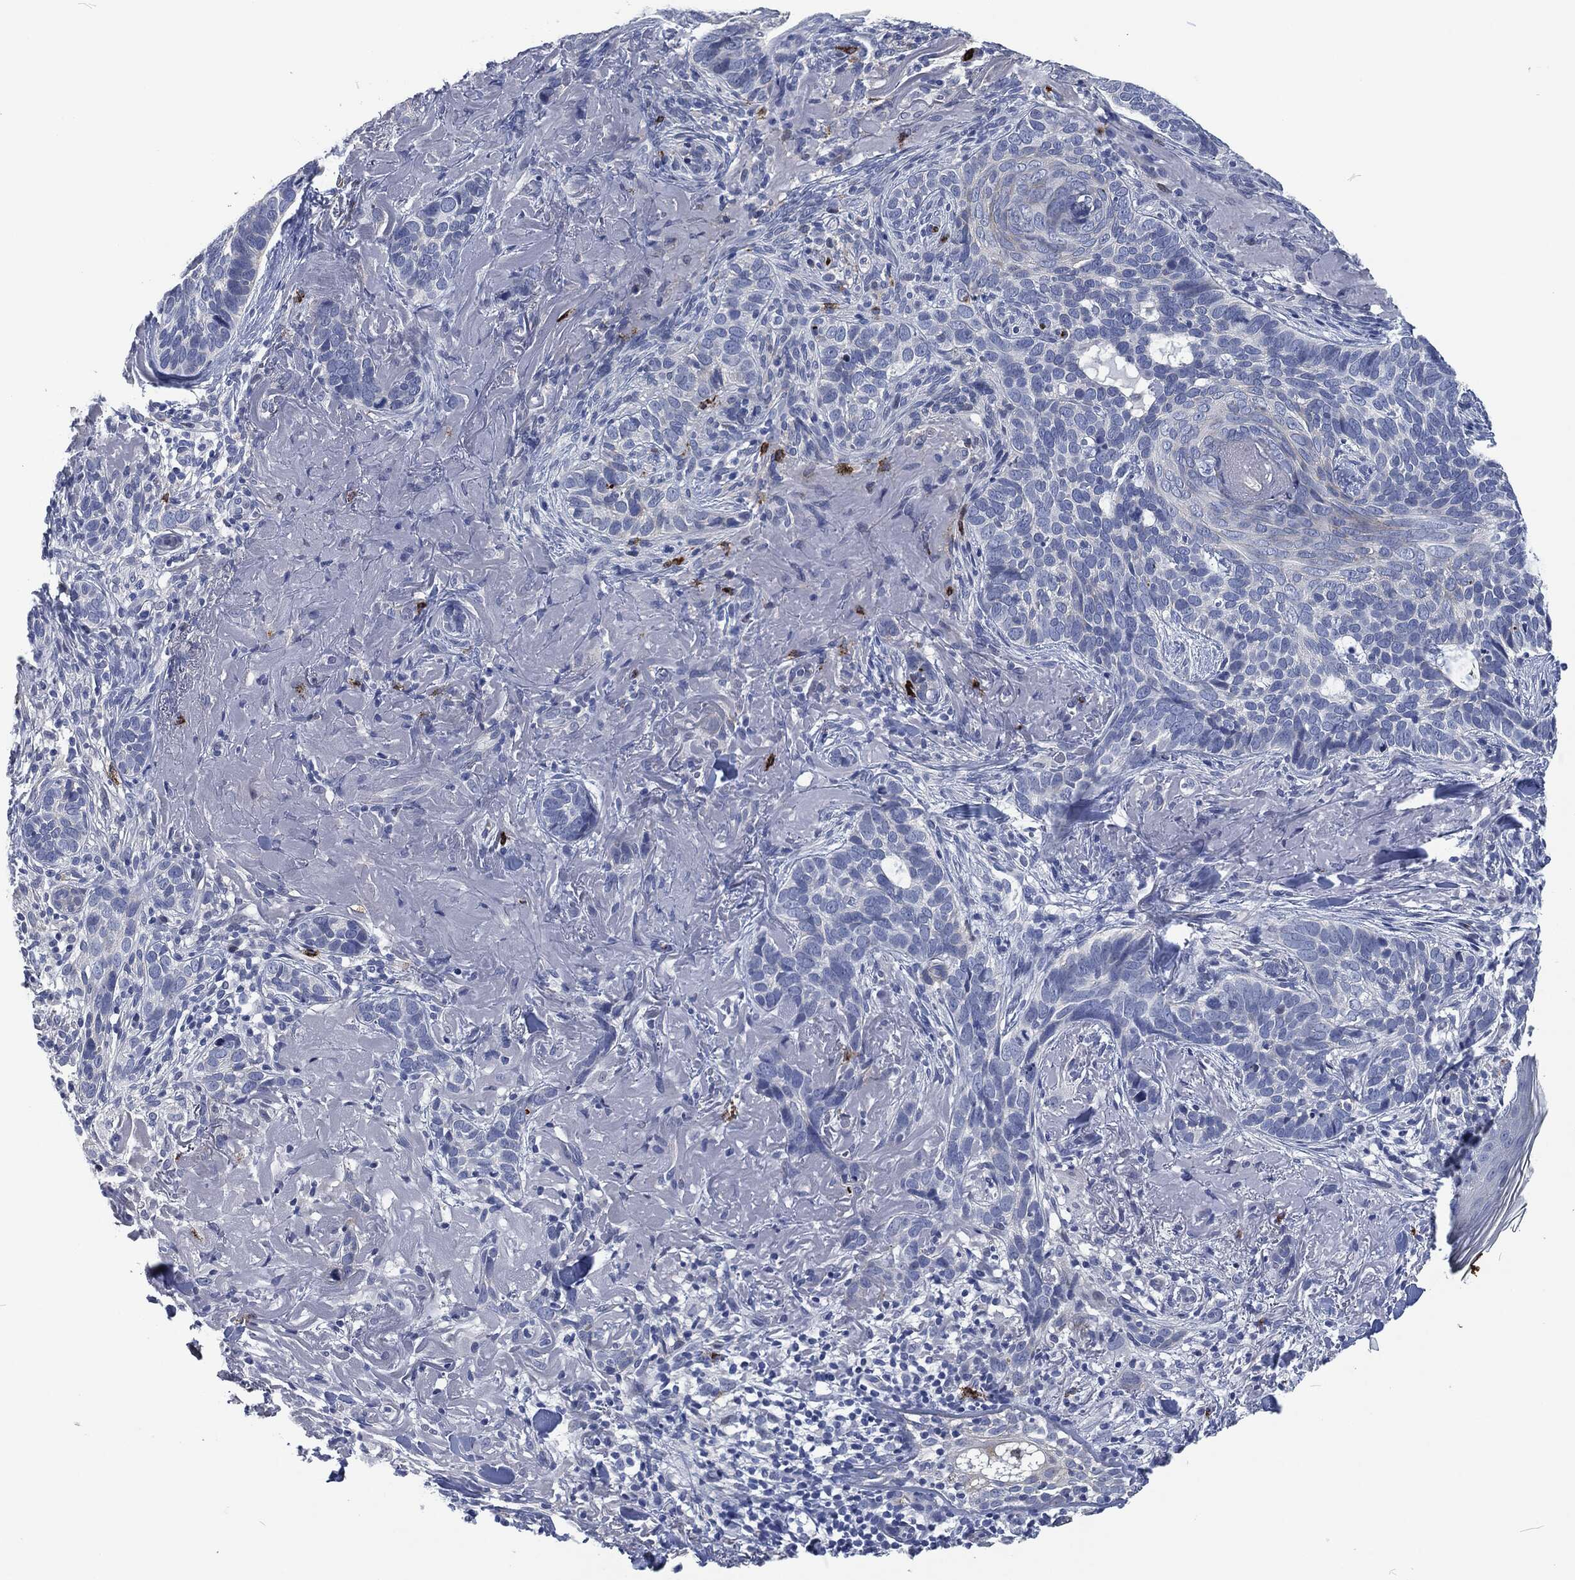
{"staining": {"intensity": "negative", "quantity": "none", "location": "none"}, "tissue": "skin cancer", "cell_type": "Tumor cells", "image_type": "cancer", "snomed": [{"axis": "morphology", "description": "Basal cell carcinoma"}, {"axis": "topography", "description": "Skin"}], "caption": "Immunohistochemical staining of skin basal cell carcinoma exhibits no significant expression in tumor cells. Nuclei are stained in blue.", "gene": "MPO", "patient": {"sex": "male", "age": 91}}